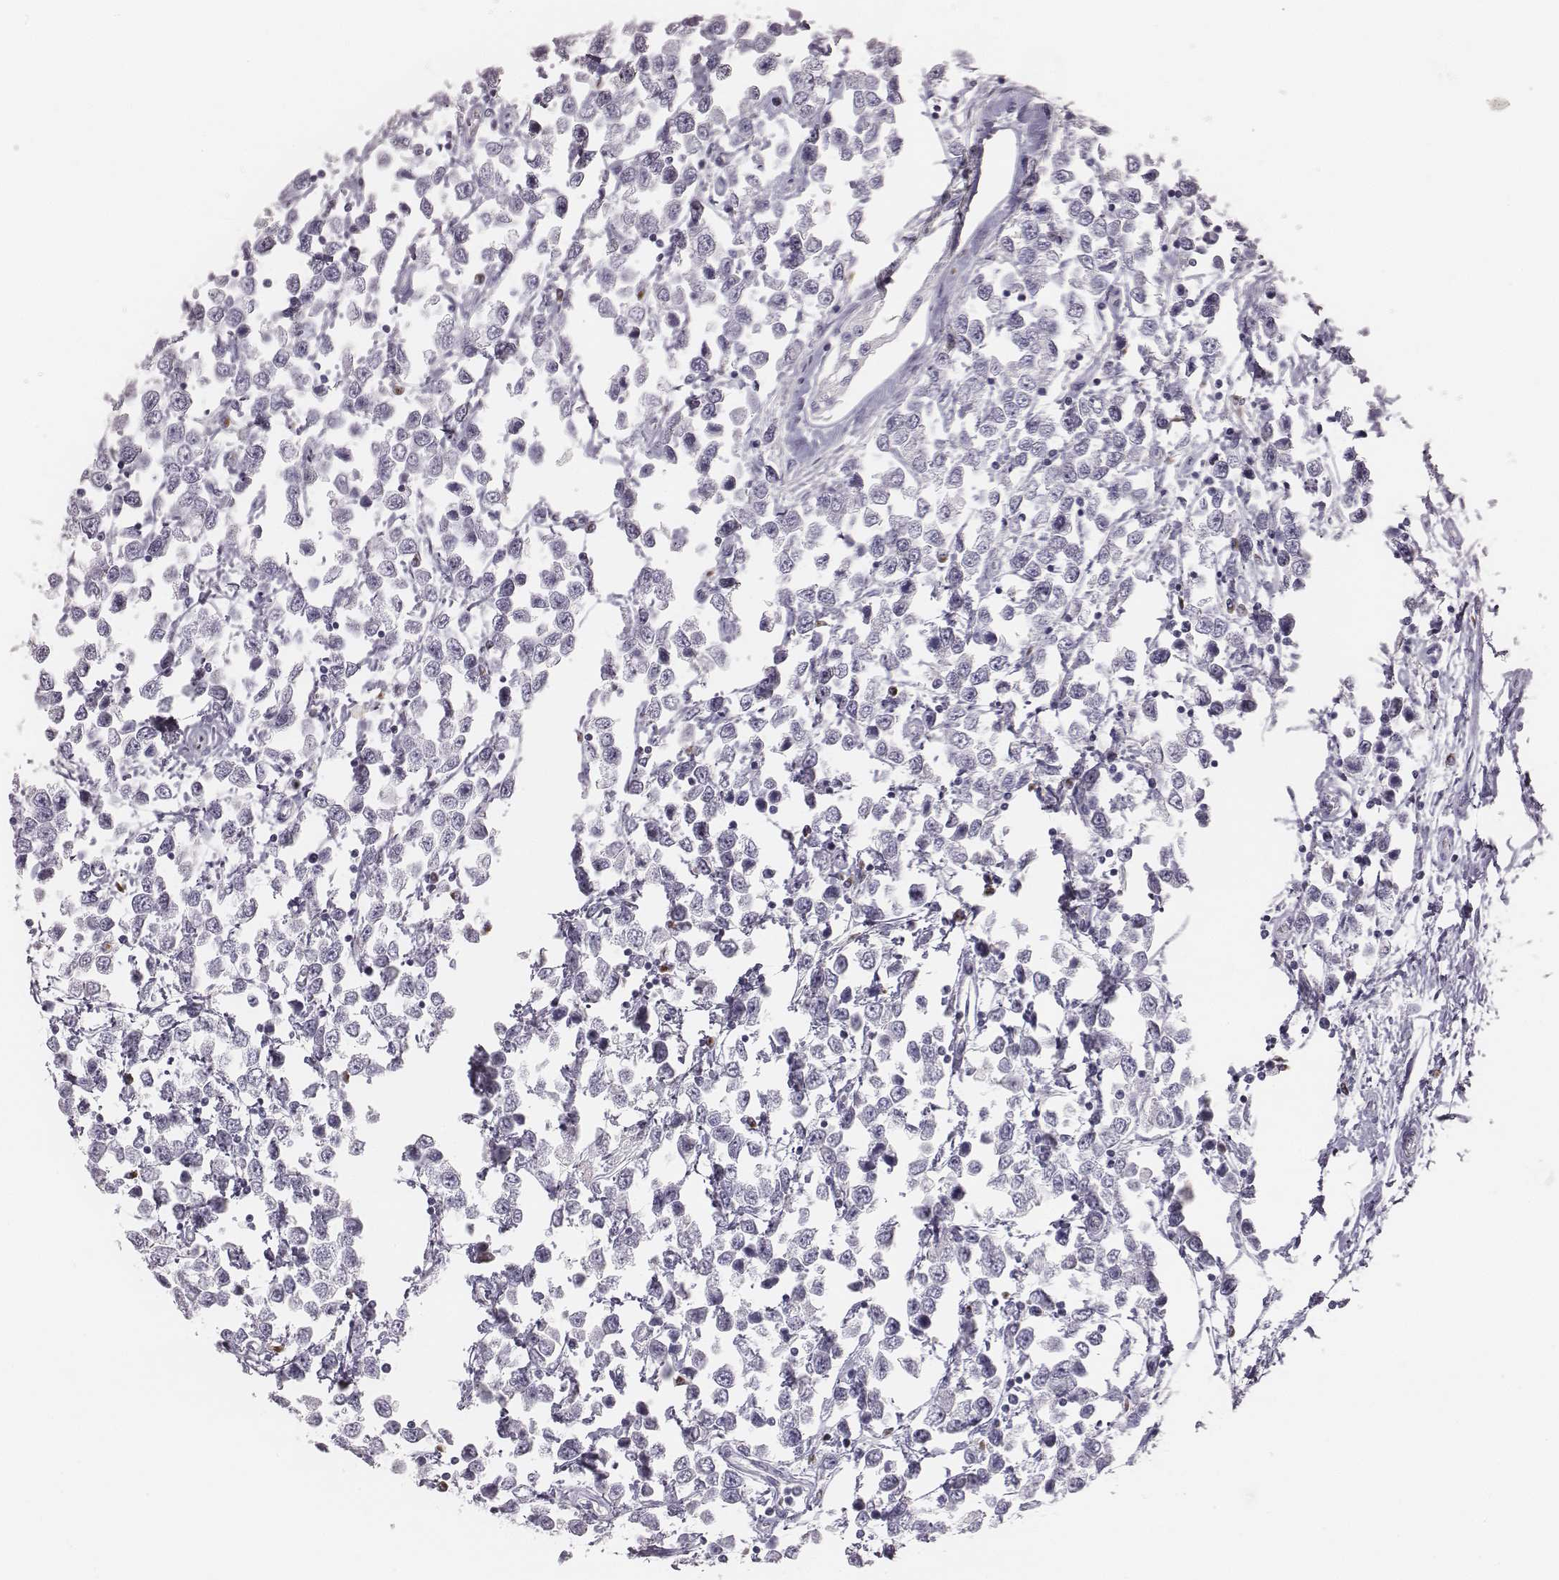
{"staining": {"intensity": "negative", "quantity": "none", "location": "none"}, "tissue": "testis cancer", "cell_type": "Tumor cells", "image_type": "cancer", "snomed": [{"axis": "morphology", "description": "Seminoma, NOS"}, {"axis": "topography", "description": "Testis"}], "caption": "This image is of testis cancer (seminoma) stained with IHC to label a protein in brown with the nuclei are counter-stained blue. There is no positivity in tumor cells.", "gene": "C6orf58", "patient": {"sex": "male", "age": 34}}